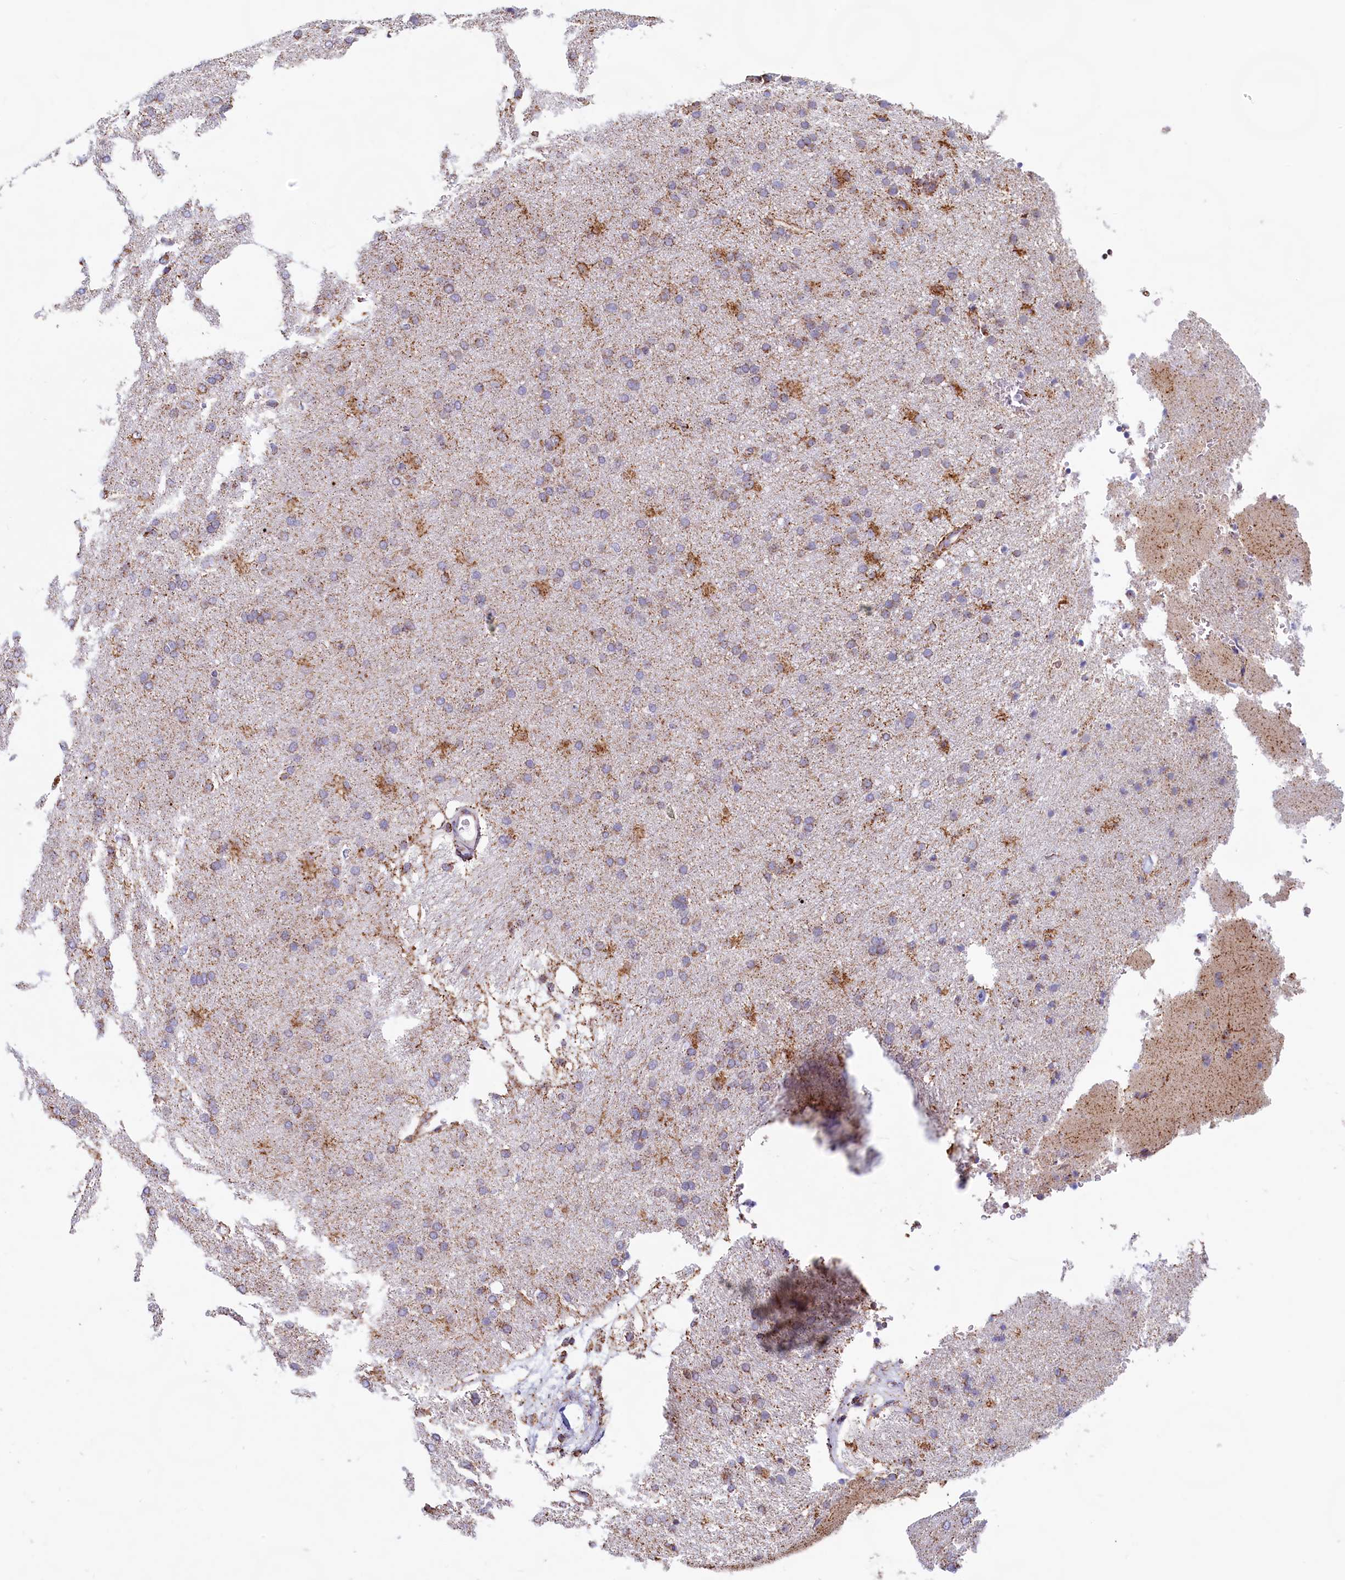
{"staining": {"intensity": "moderate", "quantity": ">75%", "location": "cytoplasmic/membranous"}, "tissue": "cerebral cortex", "cell_type": "Endothelial cells", "image_type": "normal", "snomed": [{"axis": "morphology", "description": "Normal tissue, NOS"}, {"axis": "topography", "description": "Cerebral cortex"}], "caption": "Immunohistochemical staining of unremarkable cerebral cortex demonstrates >75% levels of moderate cytoplasmic/membranous protein staining in approximately >75% of endothelial cells. (DAB IHC with brightfield microscopy, high magnification).", "gene": "C1D", "patient": {"sex": "male", "age": 62}}